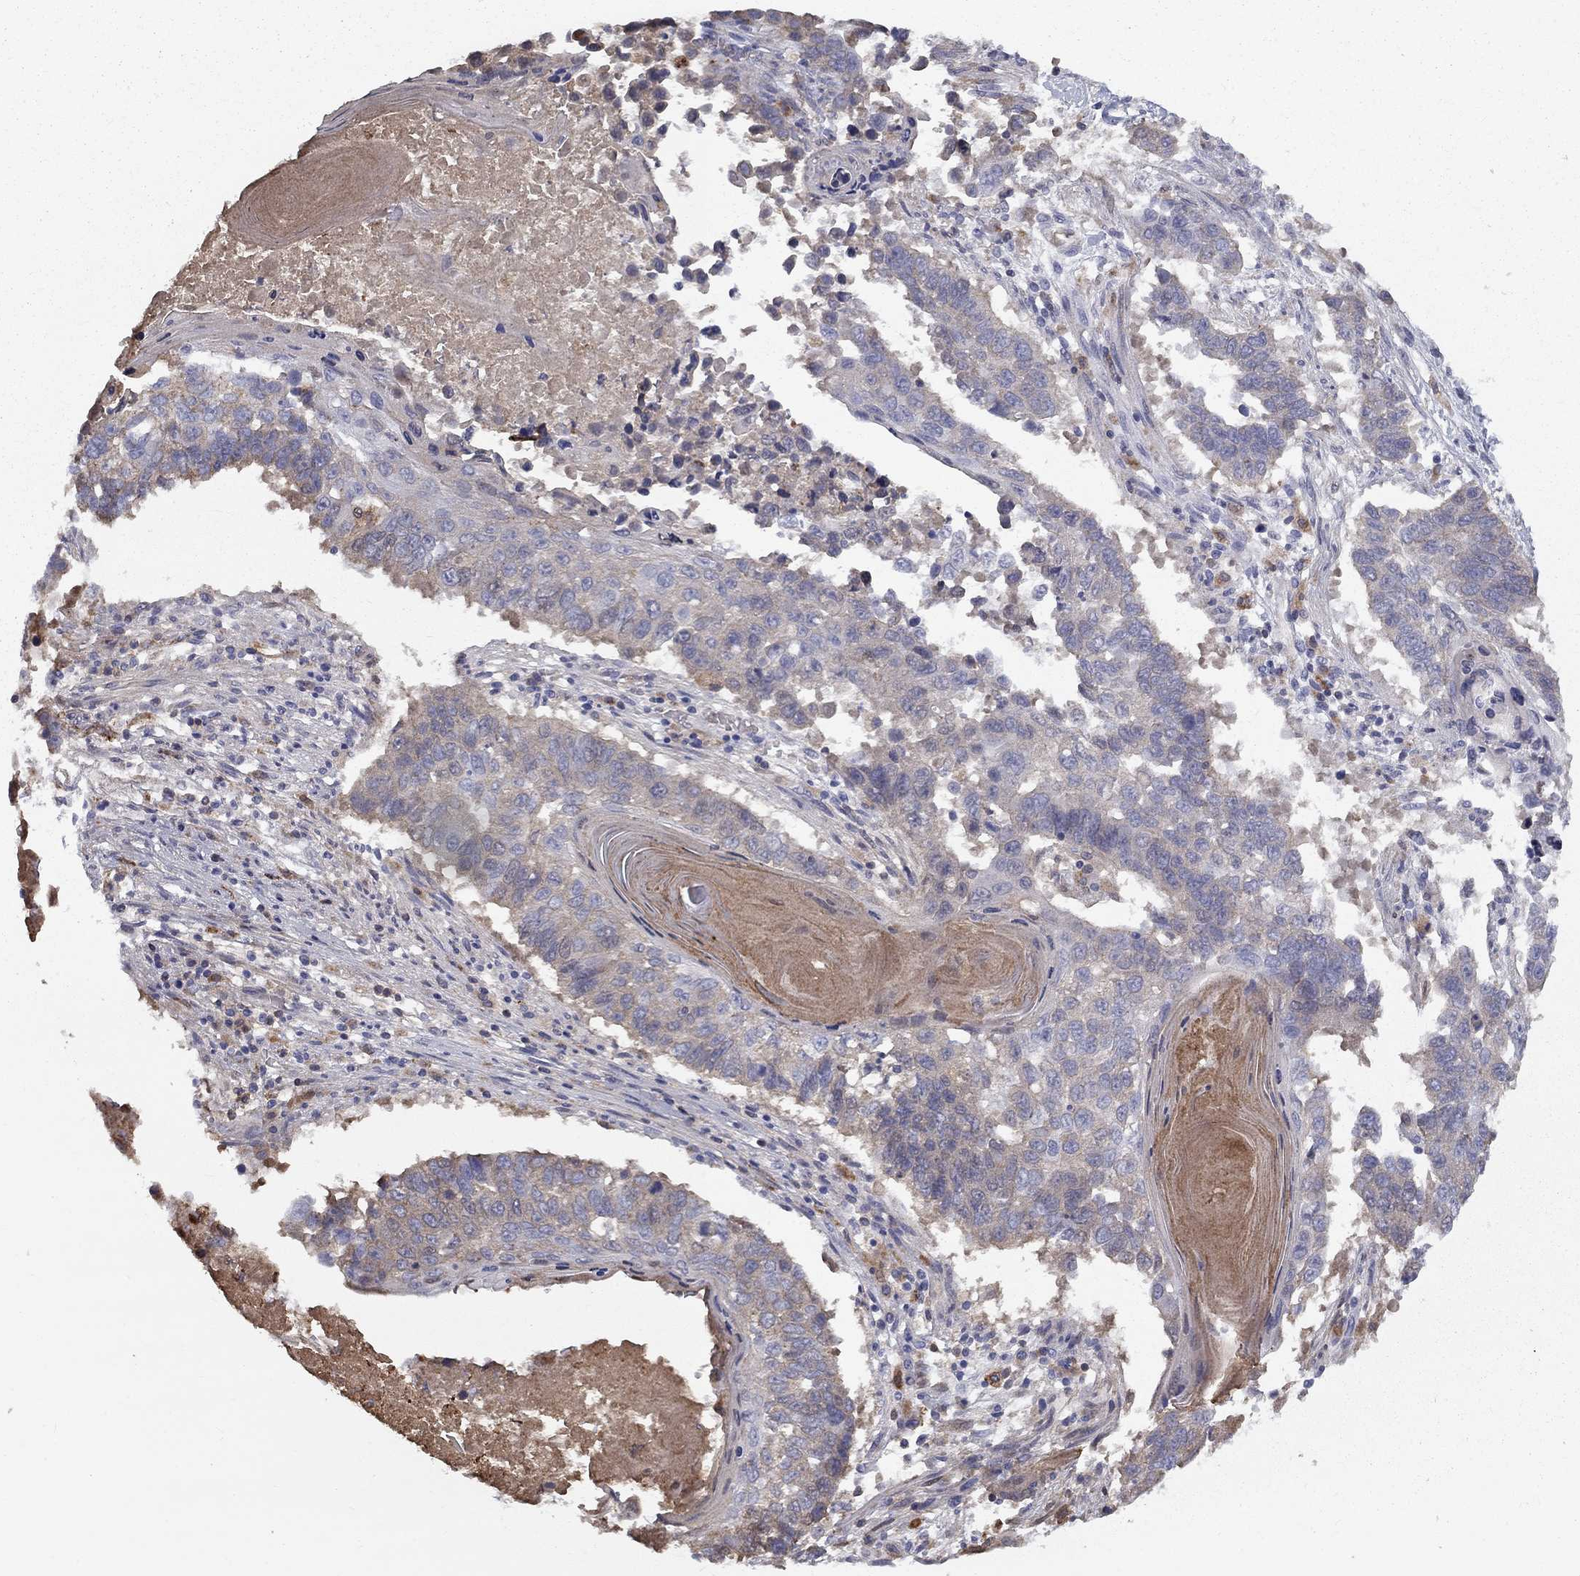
{"staining": {"intensity": "weak", "quantity": "25%-75%", "location": "cytoplasmic/membranous"}, "tissue": "lung cancer", "cell_type": "Tumor cells", "image_type": "cancer", "snomed": [{"axis": "morphology", "description": "Squamous cell carcinoma, NOS"}, {"axis": "topography", "description": "Lung"}], "caption": "High-power microscopy captured an IHC histopathology image of lung cancer, revealing weak cytoplasmic/membranous positivity in approximately 25%-75% of tumor cells.", "gene": "EPDR1", "patient": {"sex": "male", "age": 73}}